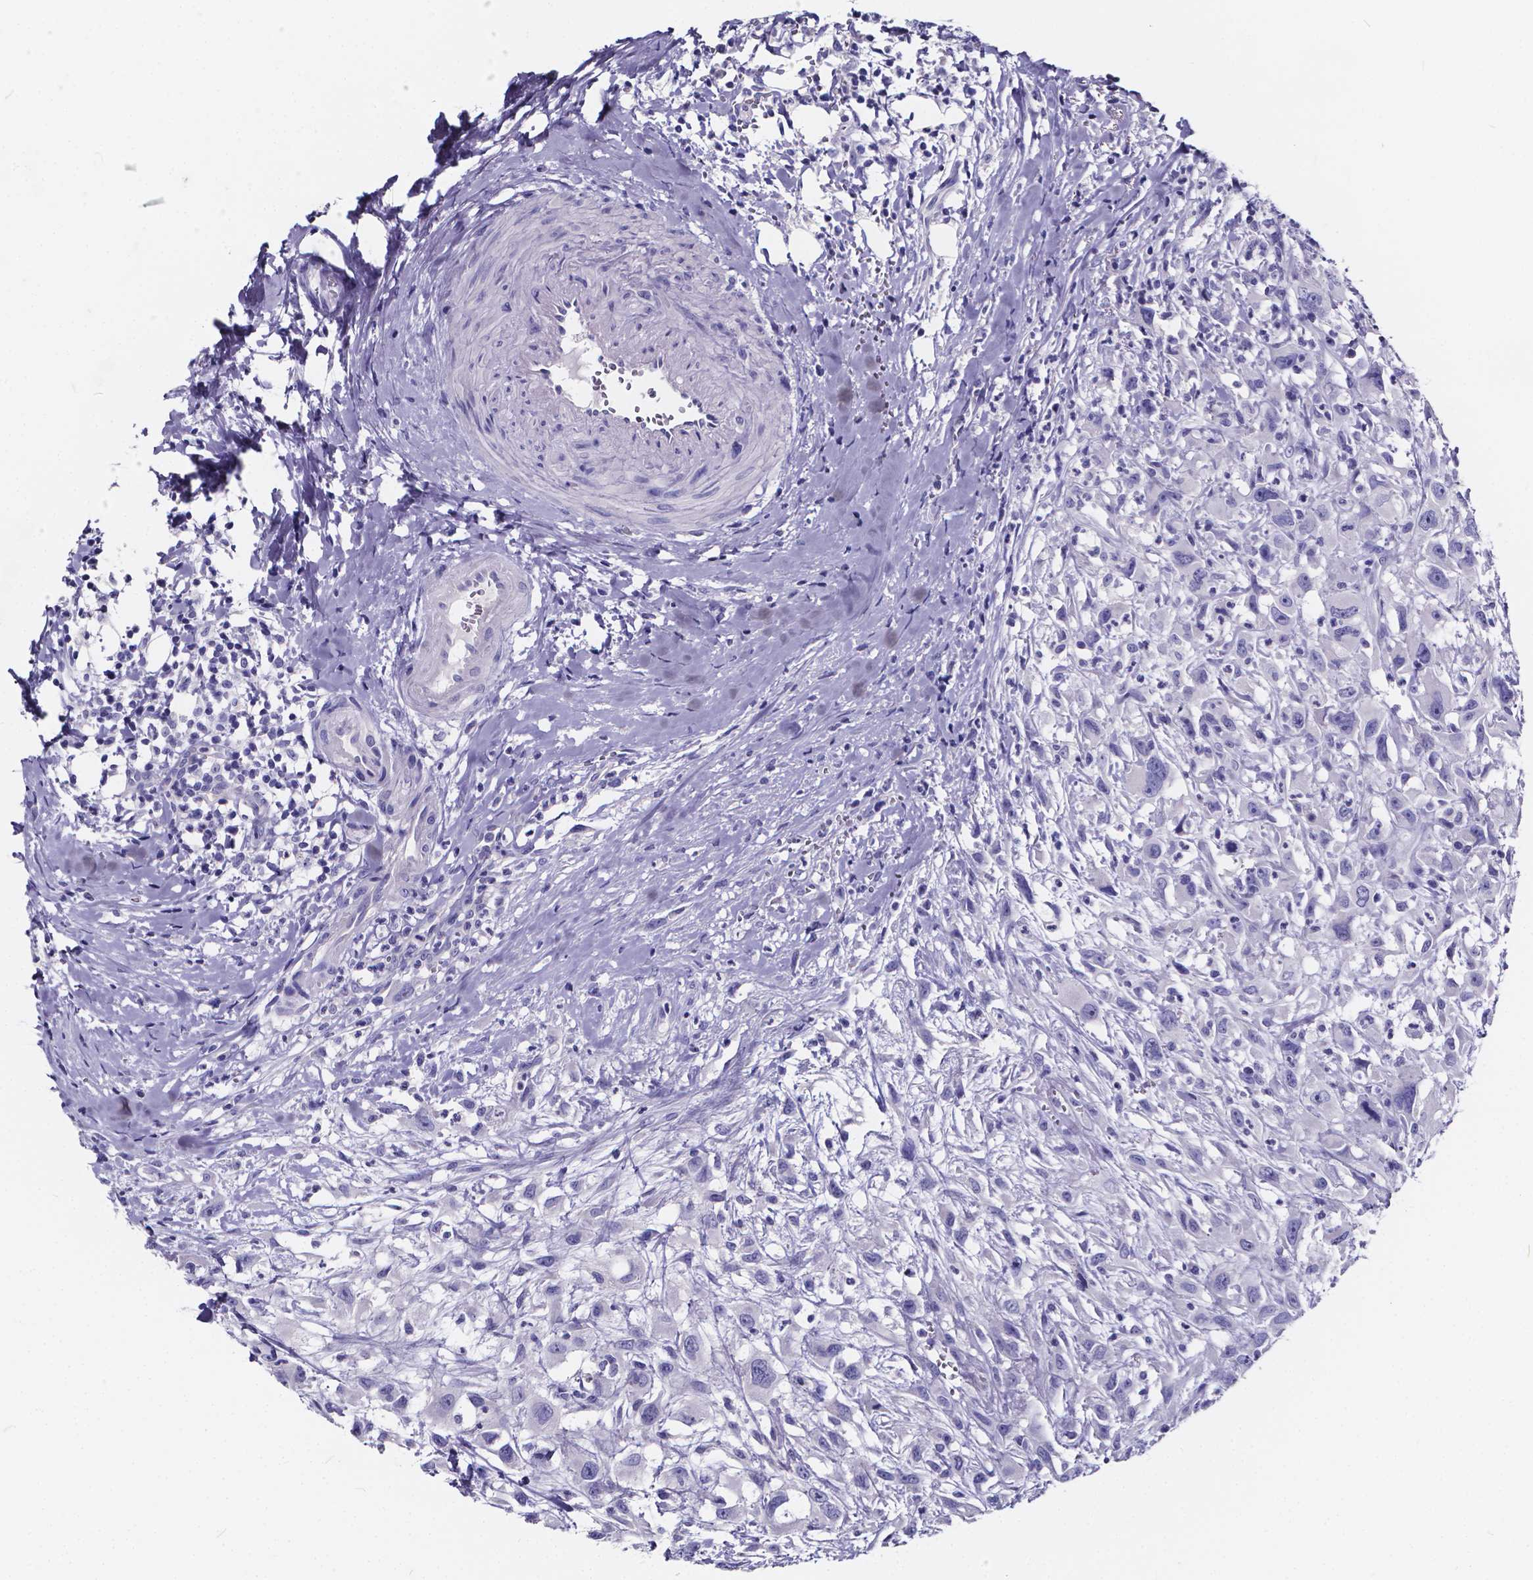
{"staining": {"intensity": "negative", "quantity": "none", "location": "none"}, "tissue": "head and neck cancer", "cell_type": "Tumor cells", "image_type": "cancer", "snomed": [{"axis": "morphology", "description": "Squamous cell carcinoma, NOS"}, {"axis": "morphology", "description": "Squamous cell carcinoma, metastatic, NOS"}, {"axis": "topography", "description": "Oral tissue"}, {"axis": "topography", "description": "Head-Neck"}], "caption": "Photomicrograph shows no protein staining in tumor cells of head and neck cancer (metastatic squamous cell carcinoma) tissue.", "gene": "SPEF2", "patient": {"sex": "female", "age": 85}}